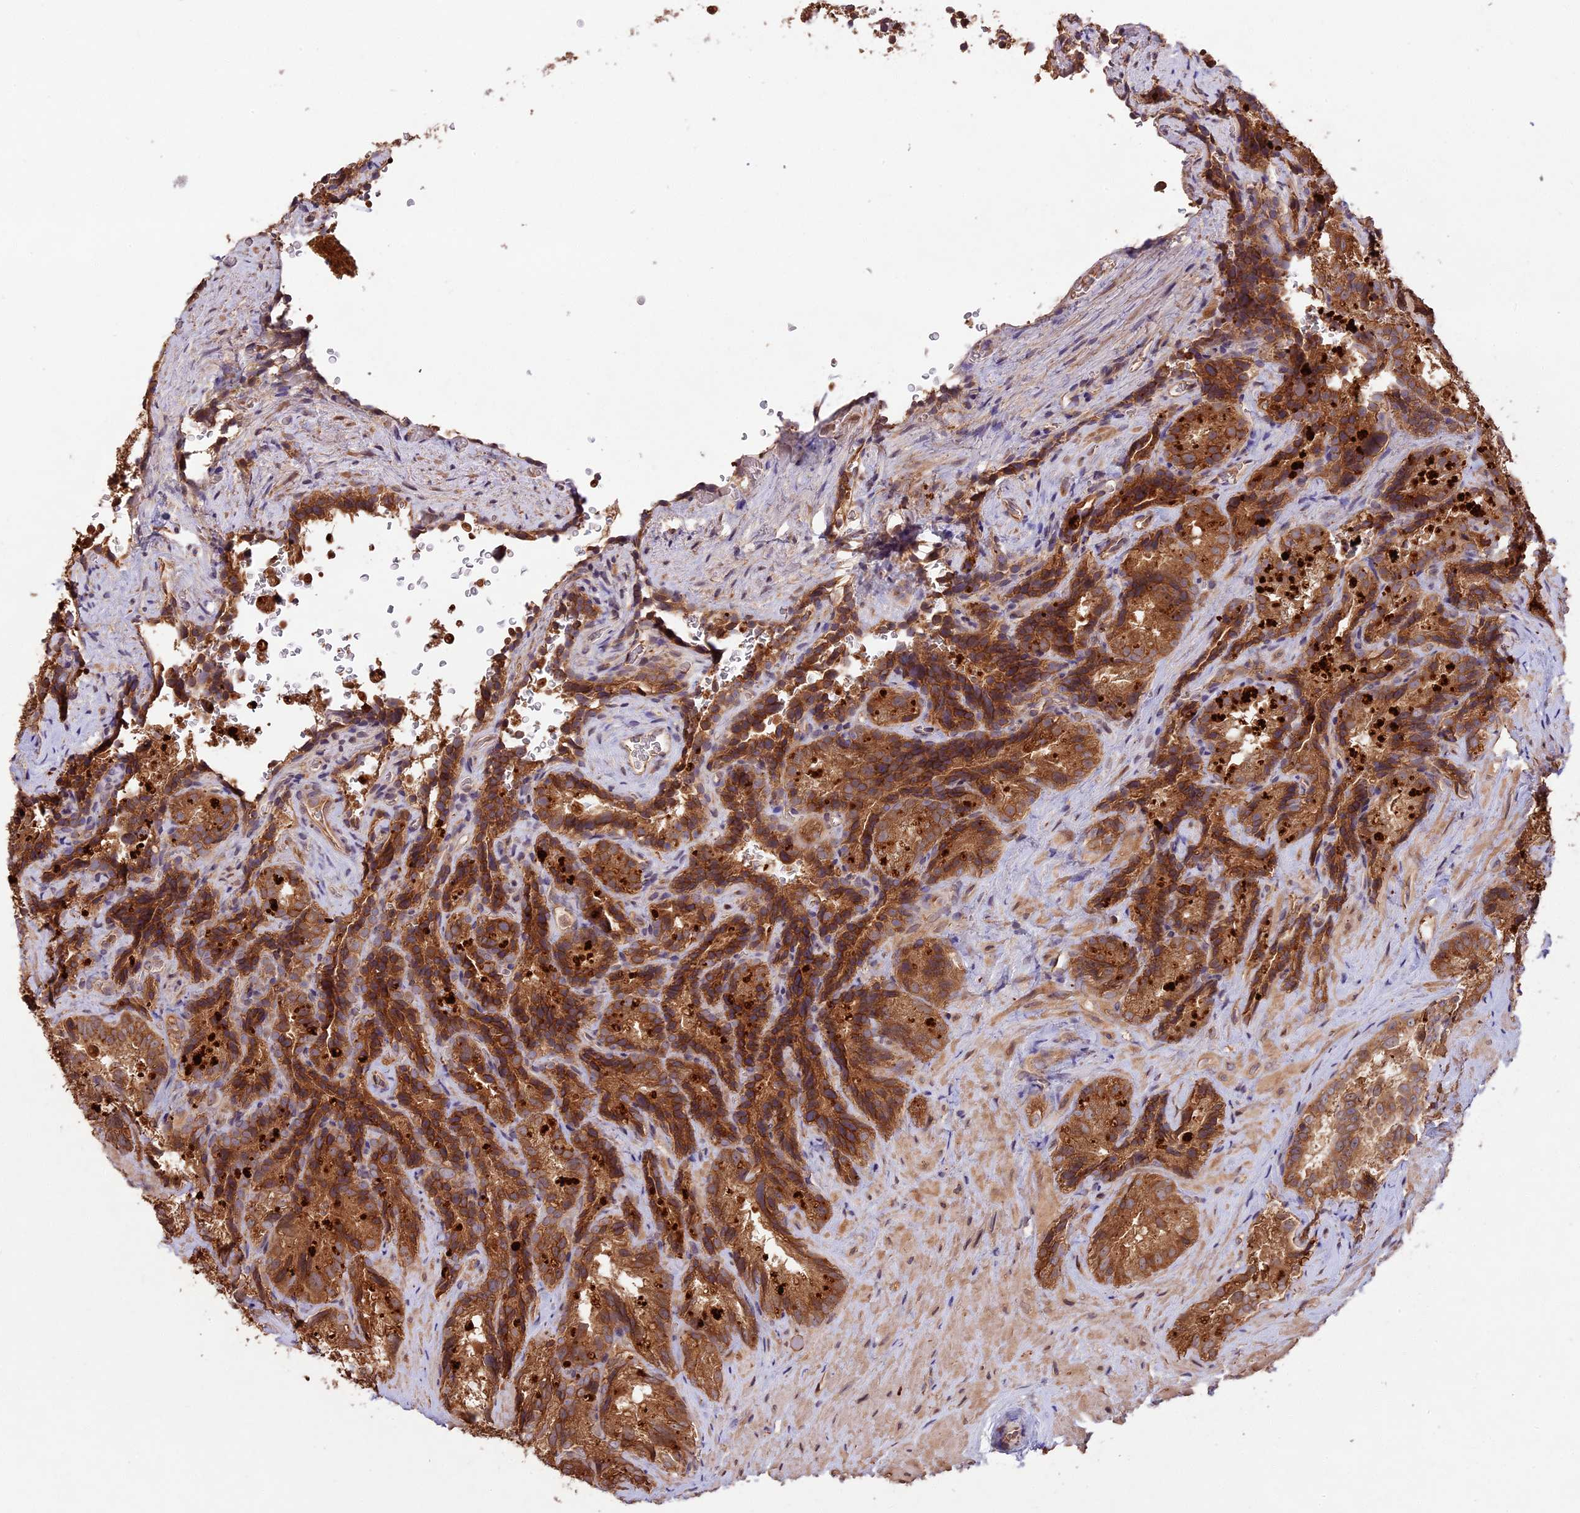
{"staining": {"intensity": "strong", "quantity": ">75%", "location": "cytoplasmic/membranous"}, "tissue": "seminal vesicle", "cell_type": "Glandular cells", "image_type": "normal", "snomed": [{"axis": "morphology", "description": "Normal tissue, NOS"}, {"axis": "topography", "description": "Seminal veicle"}], "caption": "Glandular cells demonstrate high levels of strong cytoplasmic/membranous expression in about >75% of cells in benign human seminal vesicle.", "gene": "CHAC1", "patient": {"sex": "male", "age": 58}}